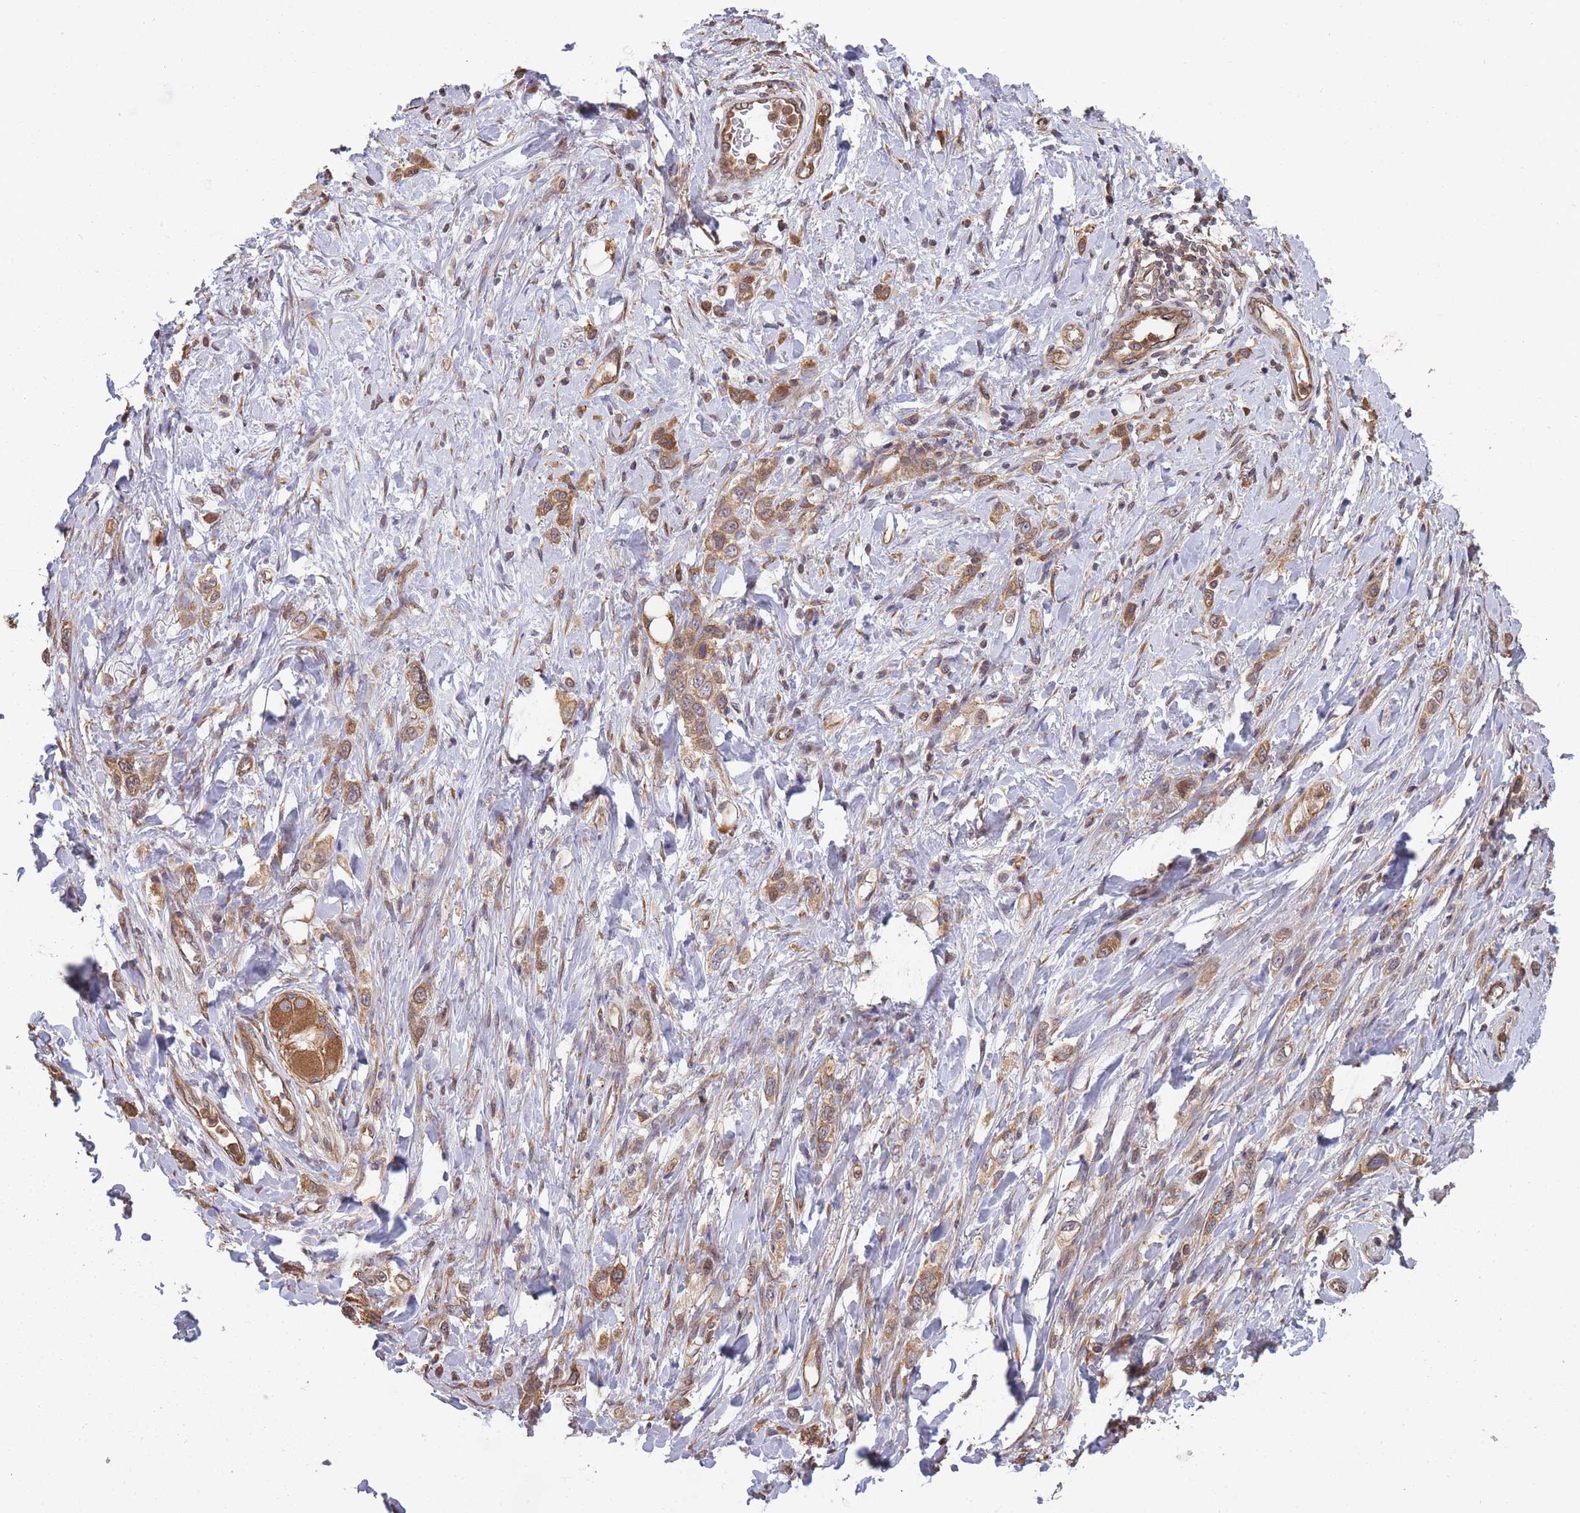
{"staining": {"intensity": "moderate", "quantity": ">75%", "location": "cytoplasmic/membranous"}, "tissue": "stomach cancer", "cell_type": "Tumor cells", "image_type": "cancer", "snomed": [{"axis": "morphology", "description": "Adenocarcinoma, NOS"}, {"axis": "topography", "description": "Stomach"}], "caption": "A high-resolution image shows IHC staining of stomach cancer, which exhibits moderate cytoplasmic/membranous expression in about >75% of tumor cells. The staining was performed using DAB (3,3'-diaminobenzidine), with brown indicating positive protein expression. Nuclei are stained blue with hematoxylin.", "gene": "ARL13B", "patient": {"sex": "female", "age": 65}}